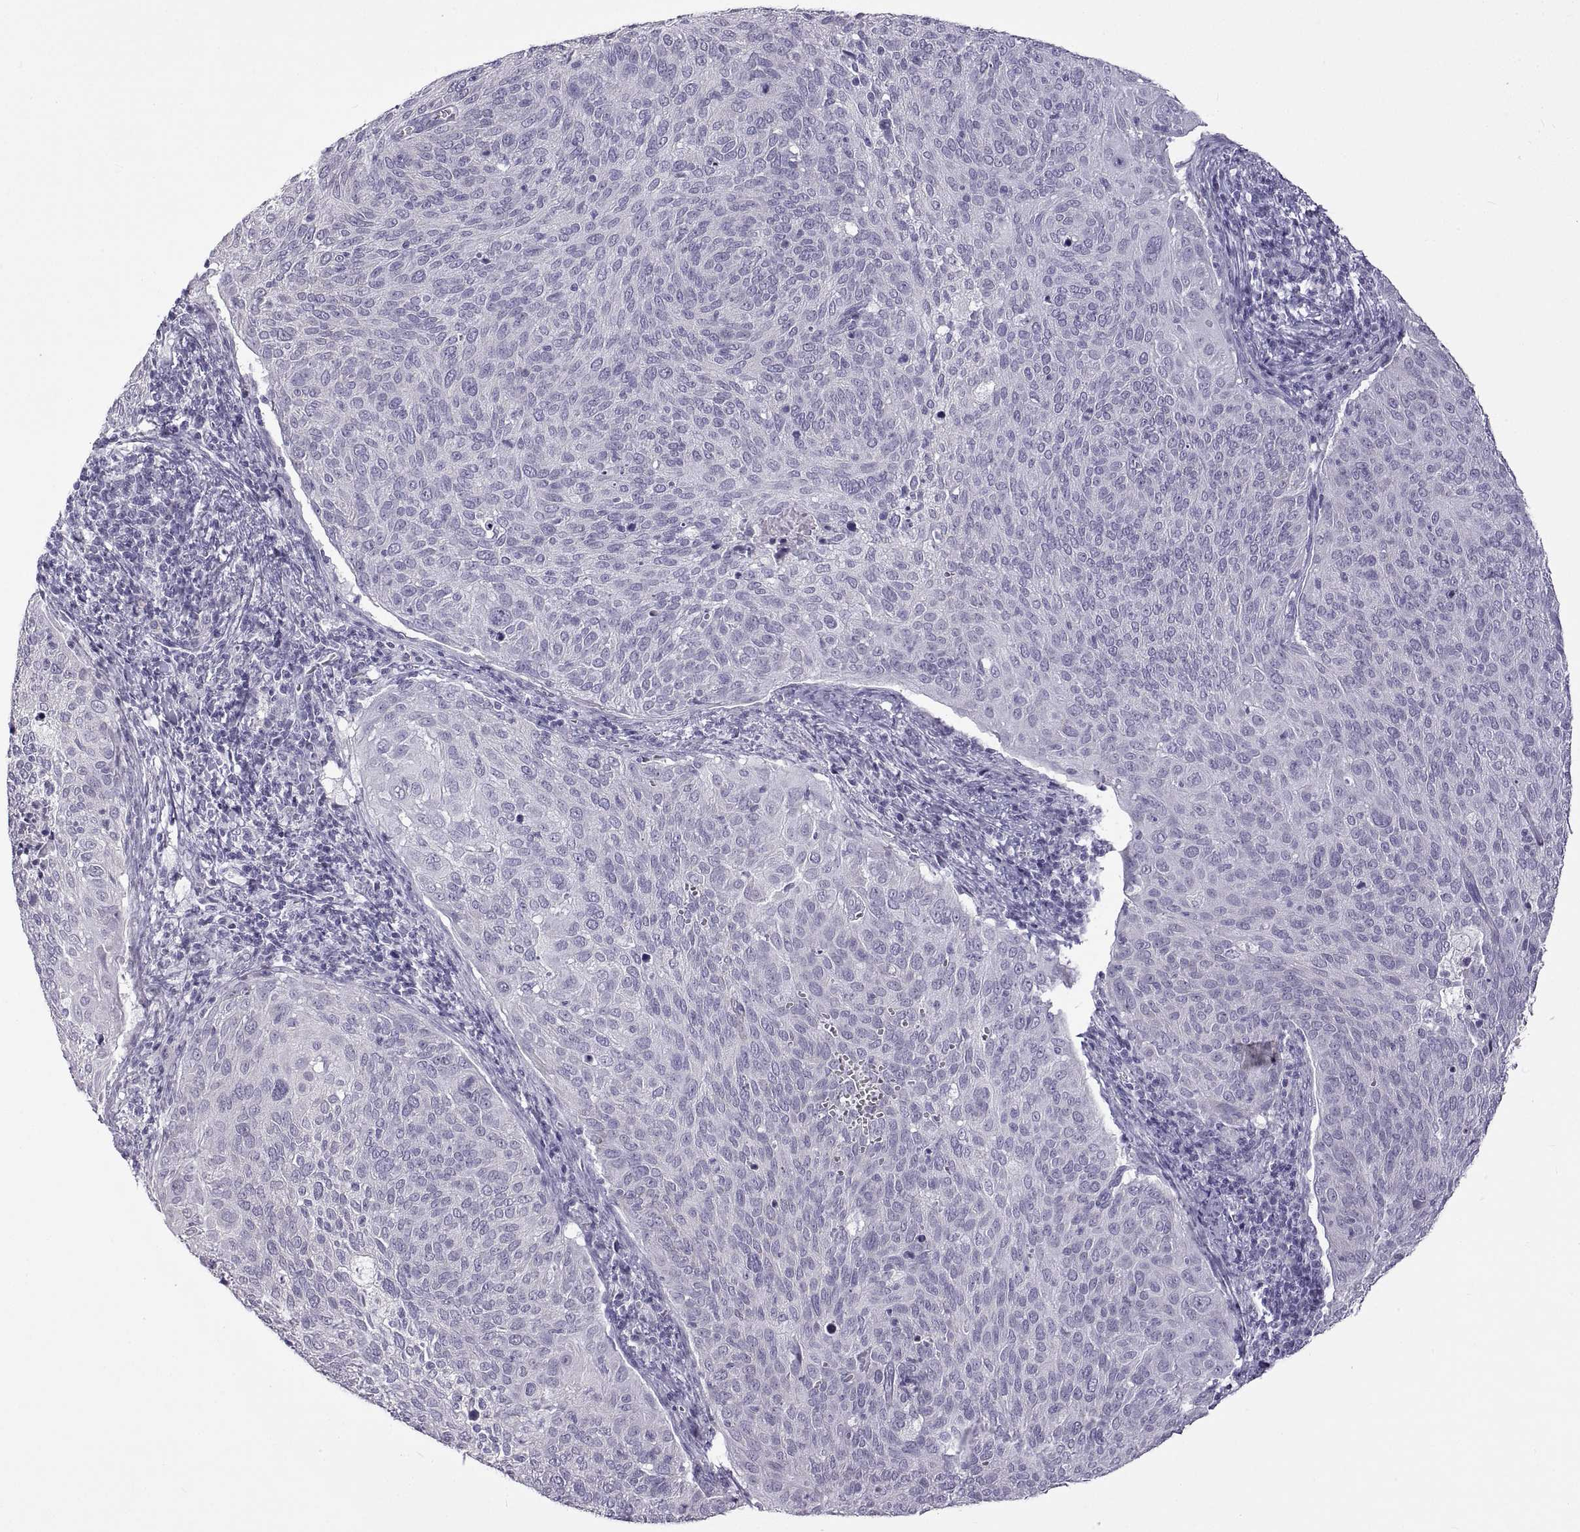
{"staining": {"intensity": "negative", "quantity": "none", "location": "none"}, "tissue": "cervical cancer", "cell_type": "Tumor cells", "image_type": "cancer", "snomed": [{"axis": "morphology", "description": "Squamous cell carcinoma, NOS"}, {"axis": "topography", "description": "Cervix"}], "caption": "IHC of human cervical squamous cell carcinoma shows no expression in tumor cells. (DAB IHC, high magnification).", "gene": "RDM1", "patient": {"sex": "female", "age": 39}}